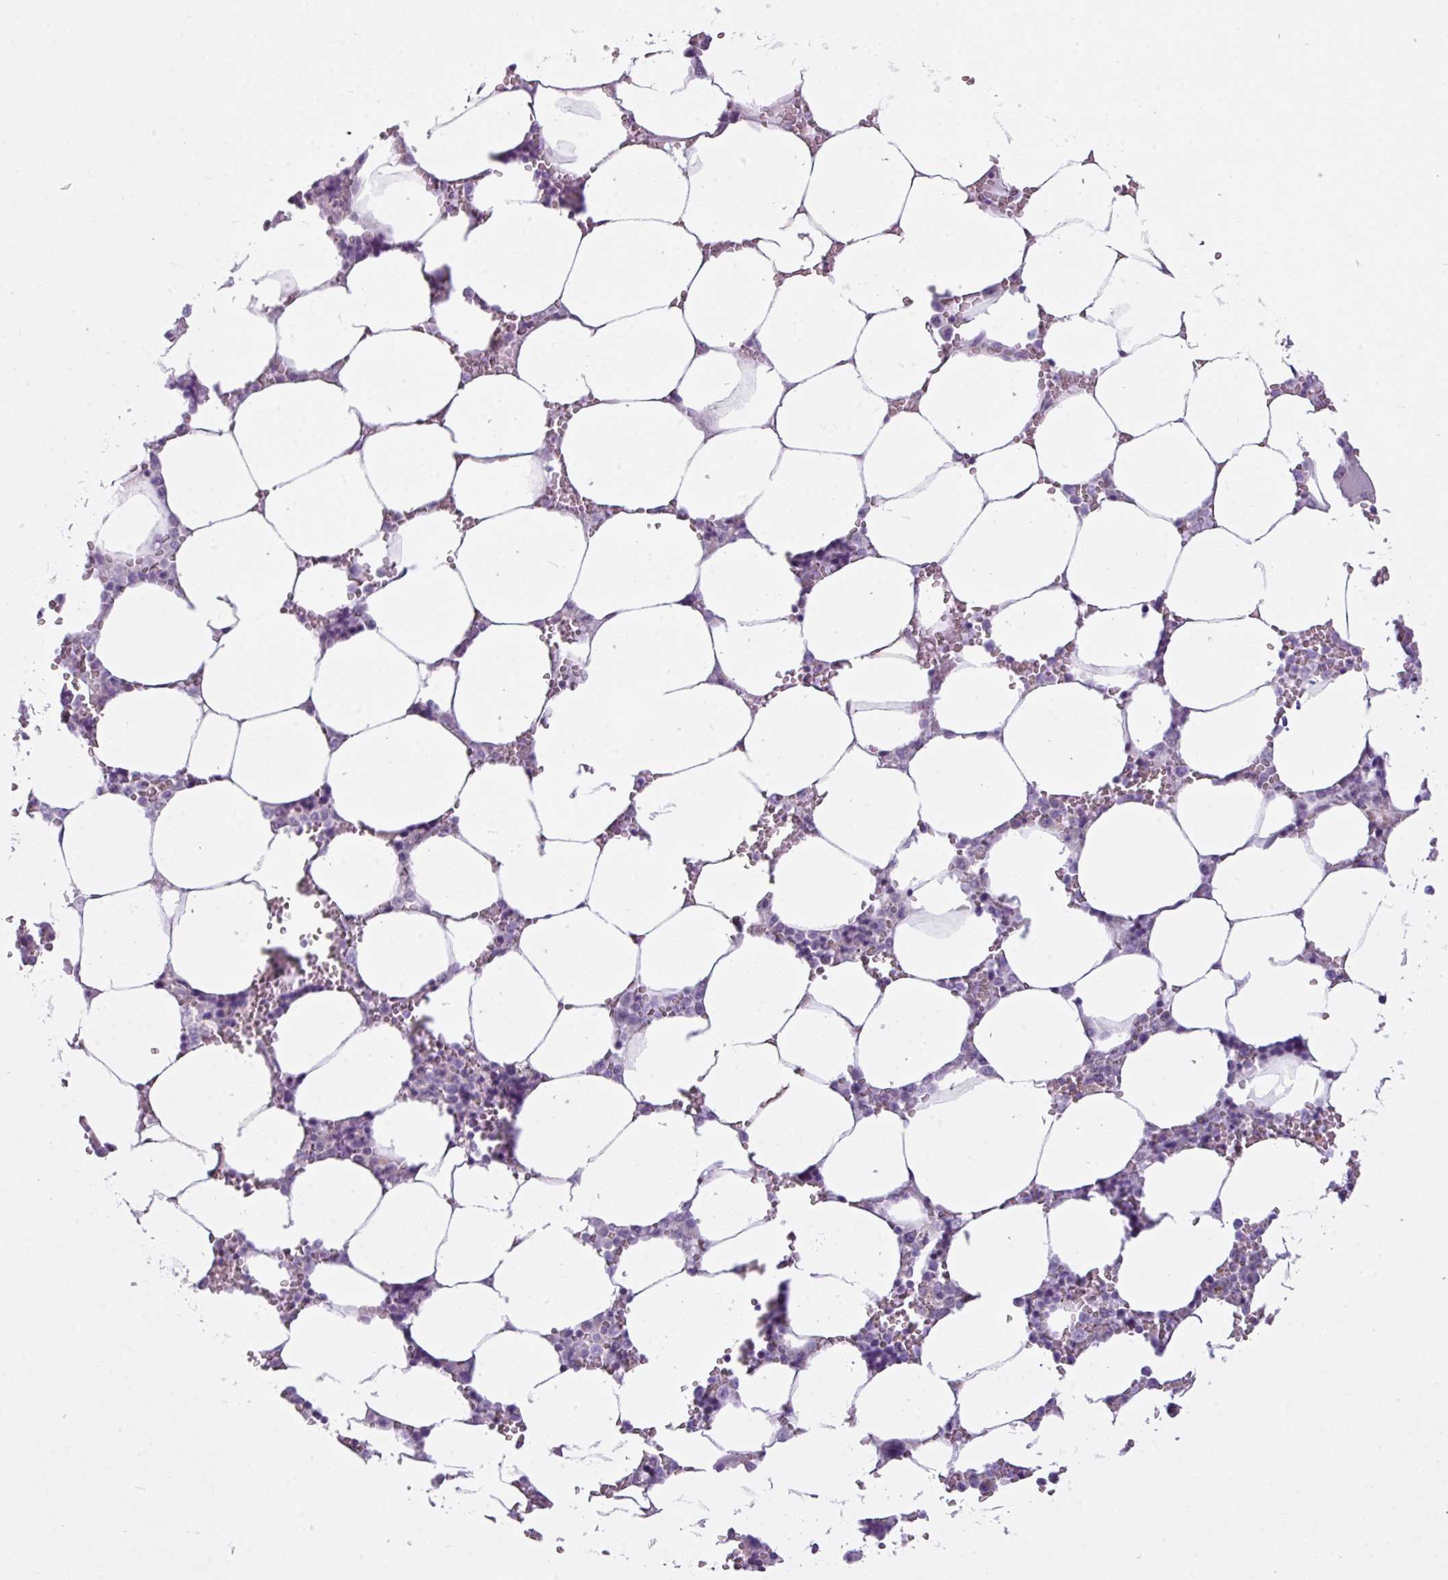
{"staining": {"intensity": "negative", "quantity": "none", "location": "none"}, "tissue": "bone marrow", "cell_type": "Hematopoietic cells", "image_type": "normal", "snomed": [{"axis": "morphology", "description": "Normal tissue, NOS"}, {"axis": "topography", "description": "Bone marrow"}], "caption": "The micrograph exhibits no staining of hematopoietic cells in benign bone marrow.", "gene": "CAMK2A", "patient": {"sex": "male", "age": 64}}